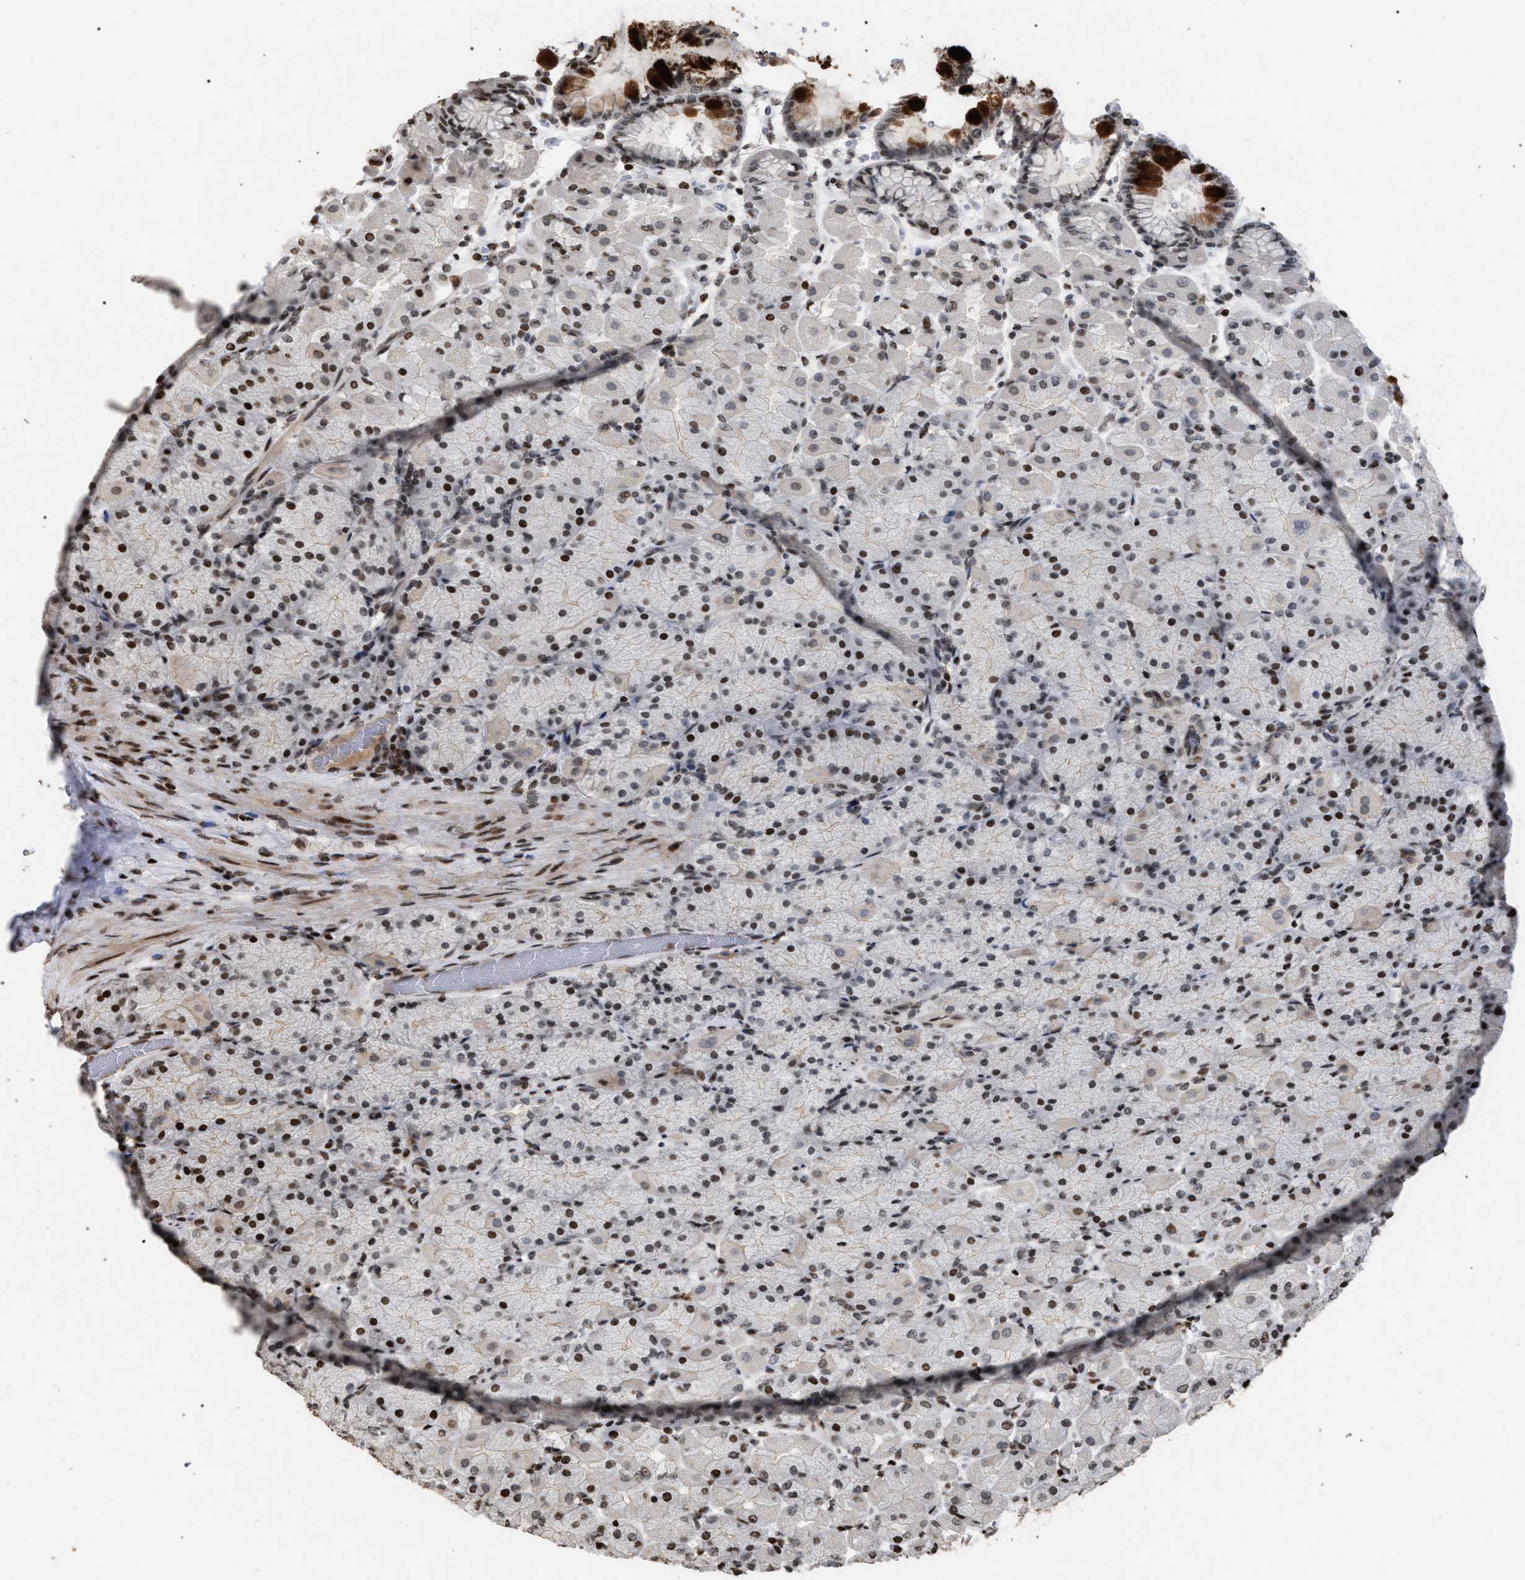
{"staining": {"intensity": "moderate", "quantity": ">75%", "location": "cytoplasmic/membranous,nuclear"}, "tissue": "stomach", "cell_type": "Glandular cells", "image_type": "normal", "snomed": [{"axis": "morphology", "description": "Normal tissue, NOS"}, {"axis": "topography", "description": "Stomach, upper"}], "caption": "Immunohistochemistry (DAB (3,3'-diaminobenzidine)) staining of unremarkable stomach reveals moderate cytoplasmic/membranous,nuclear protein expression in about >75% of glandular cells.", "gene": "FOXD3", "patient": {"sex": "female", "age": 56}}